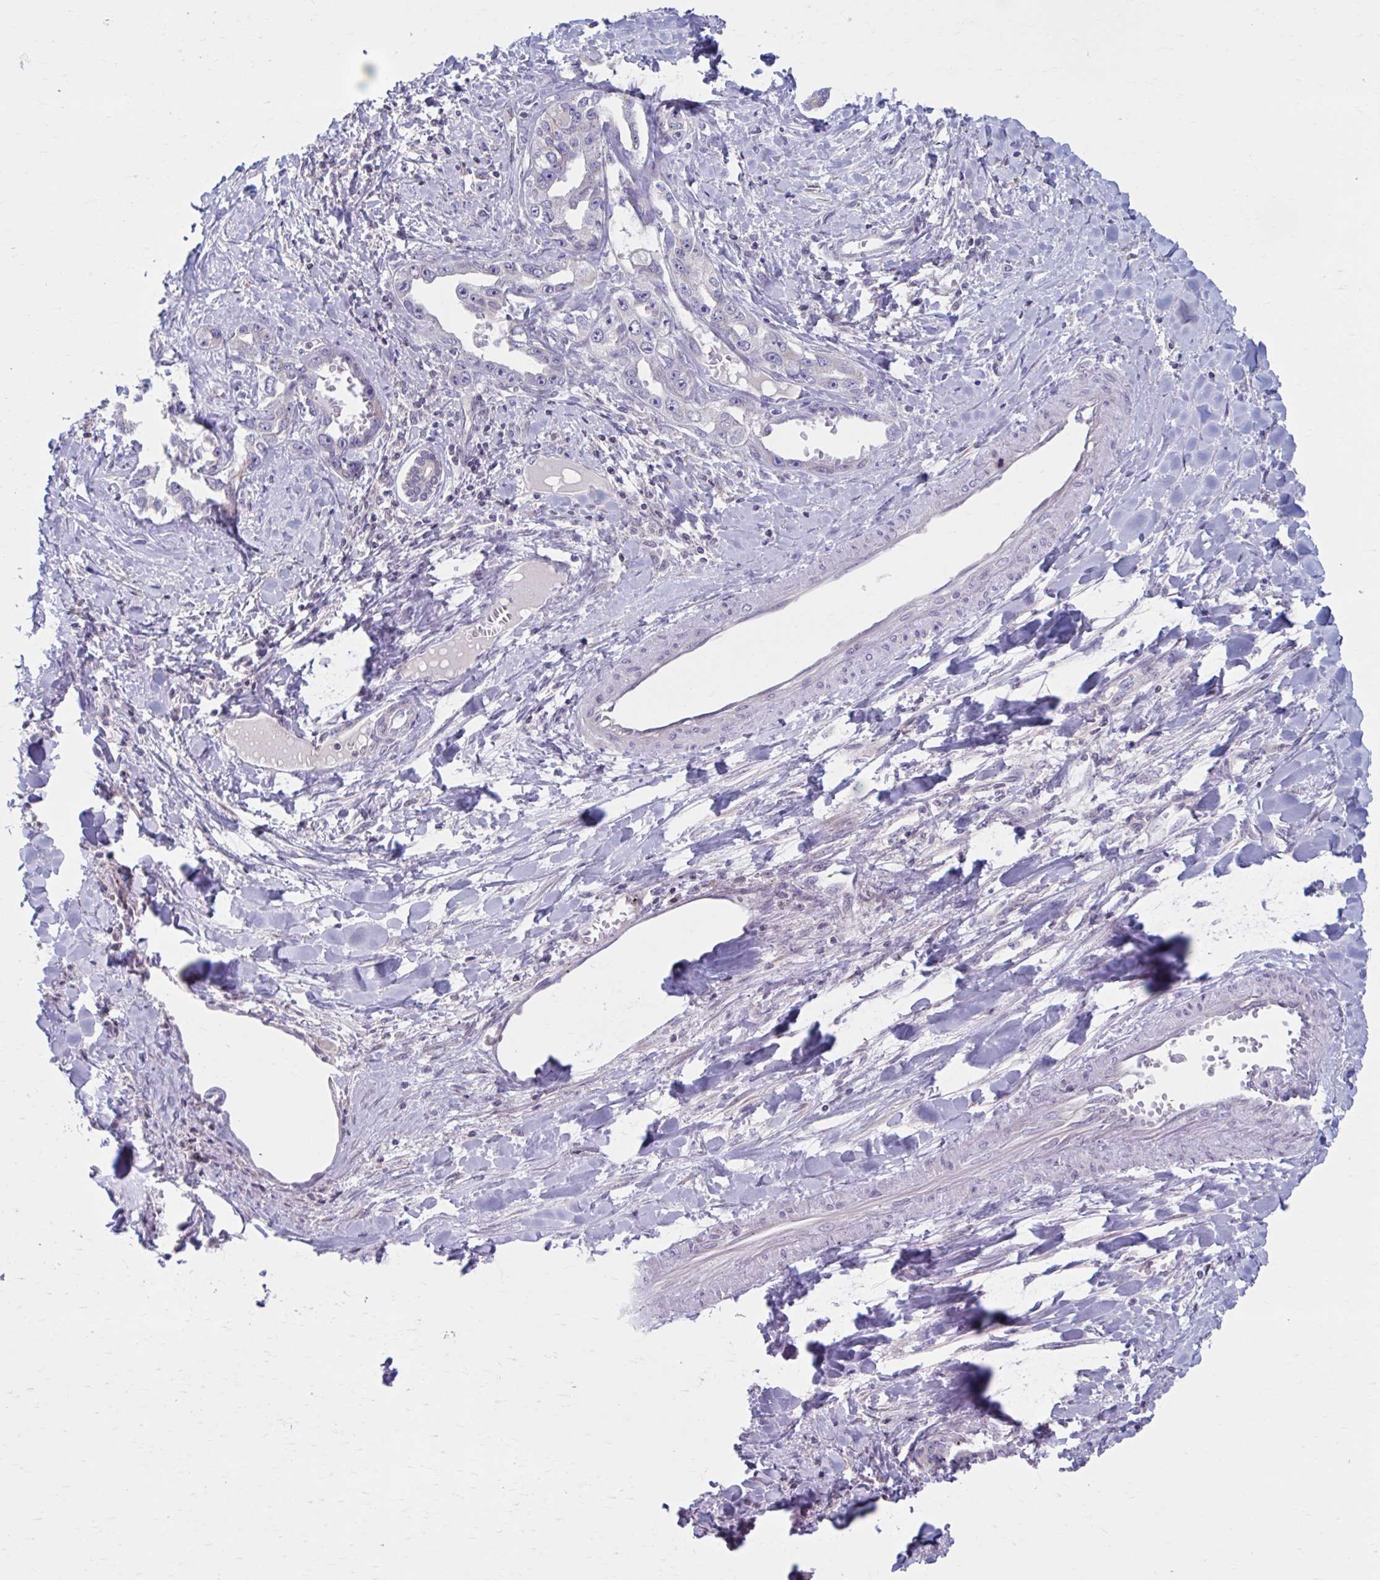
{"staining": {"intensity": "negative", "quantity": "none", "location": "none"}, "tissue": "liver cancer", "cell_type": "Tumor cells", "image_type": "cancer", "snomed": [{"axis": "morphology", "description": "Cholangiocarcinoma"}, {"axis": "topography", "description": "Liver"}], "caption": "Immunohistochemical staining of human liver cancer (cholangiocarcinoma) exhibits no significant staining in tumor cells.", "gene": "CHST3", "patient": {"sex": "male", "age": 59}}